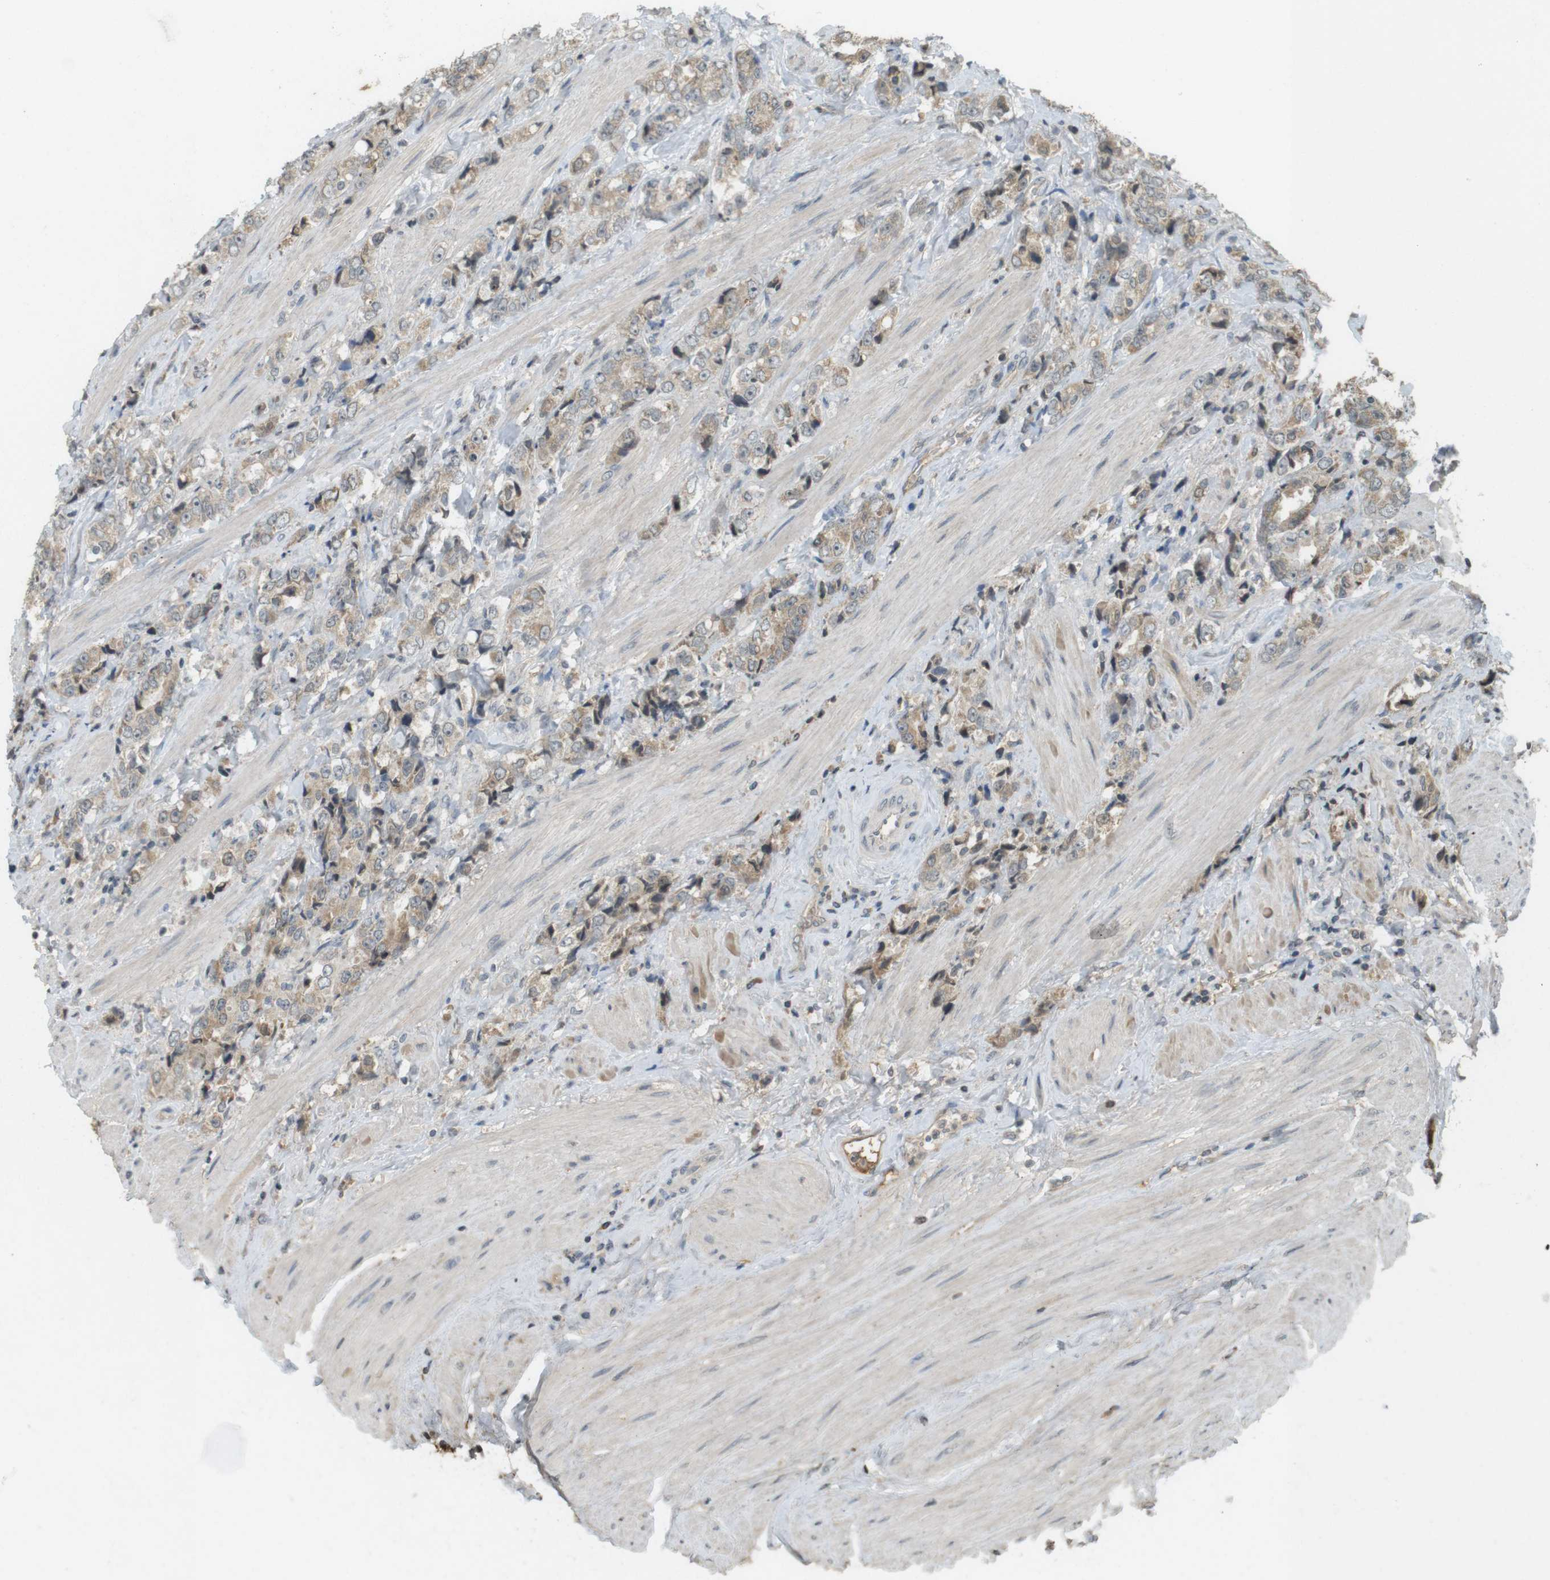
{"staining": {"intensity": "weak", "quantity": "<25%", "location": "cytoplasmic/membranous"}, "tissue": "prostate cancer", "cell_type": "Tumor cells", "image_type": "cancer", "snomed": [{"axis": "morphology", "description": "Adenocarcinoma, High grade"}, {"axis": "topography", "description": "Prostate"}], "caption": "An image of human prostate cancer (adenocarcinoma (high-grade)) is negative for staining in tumor cells. (Stains: DAB (3,3'-diaminobenzidine) immunohistochemistry with hematoxylin counter stain, Microscopy: brightfield microscopy at high magnification).", "gene": "SRR", "patient": {"sex": "male", "age": 61}}